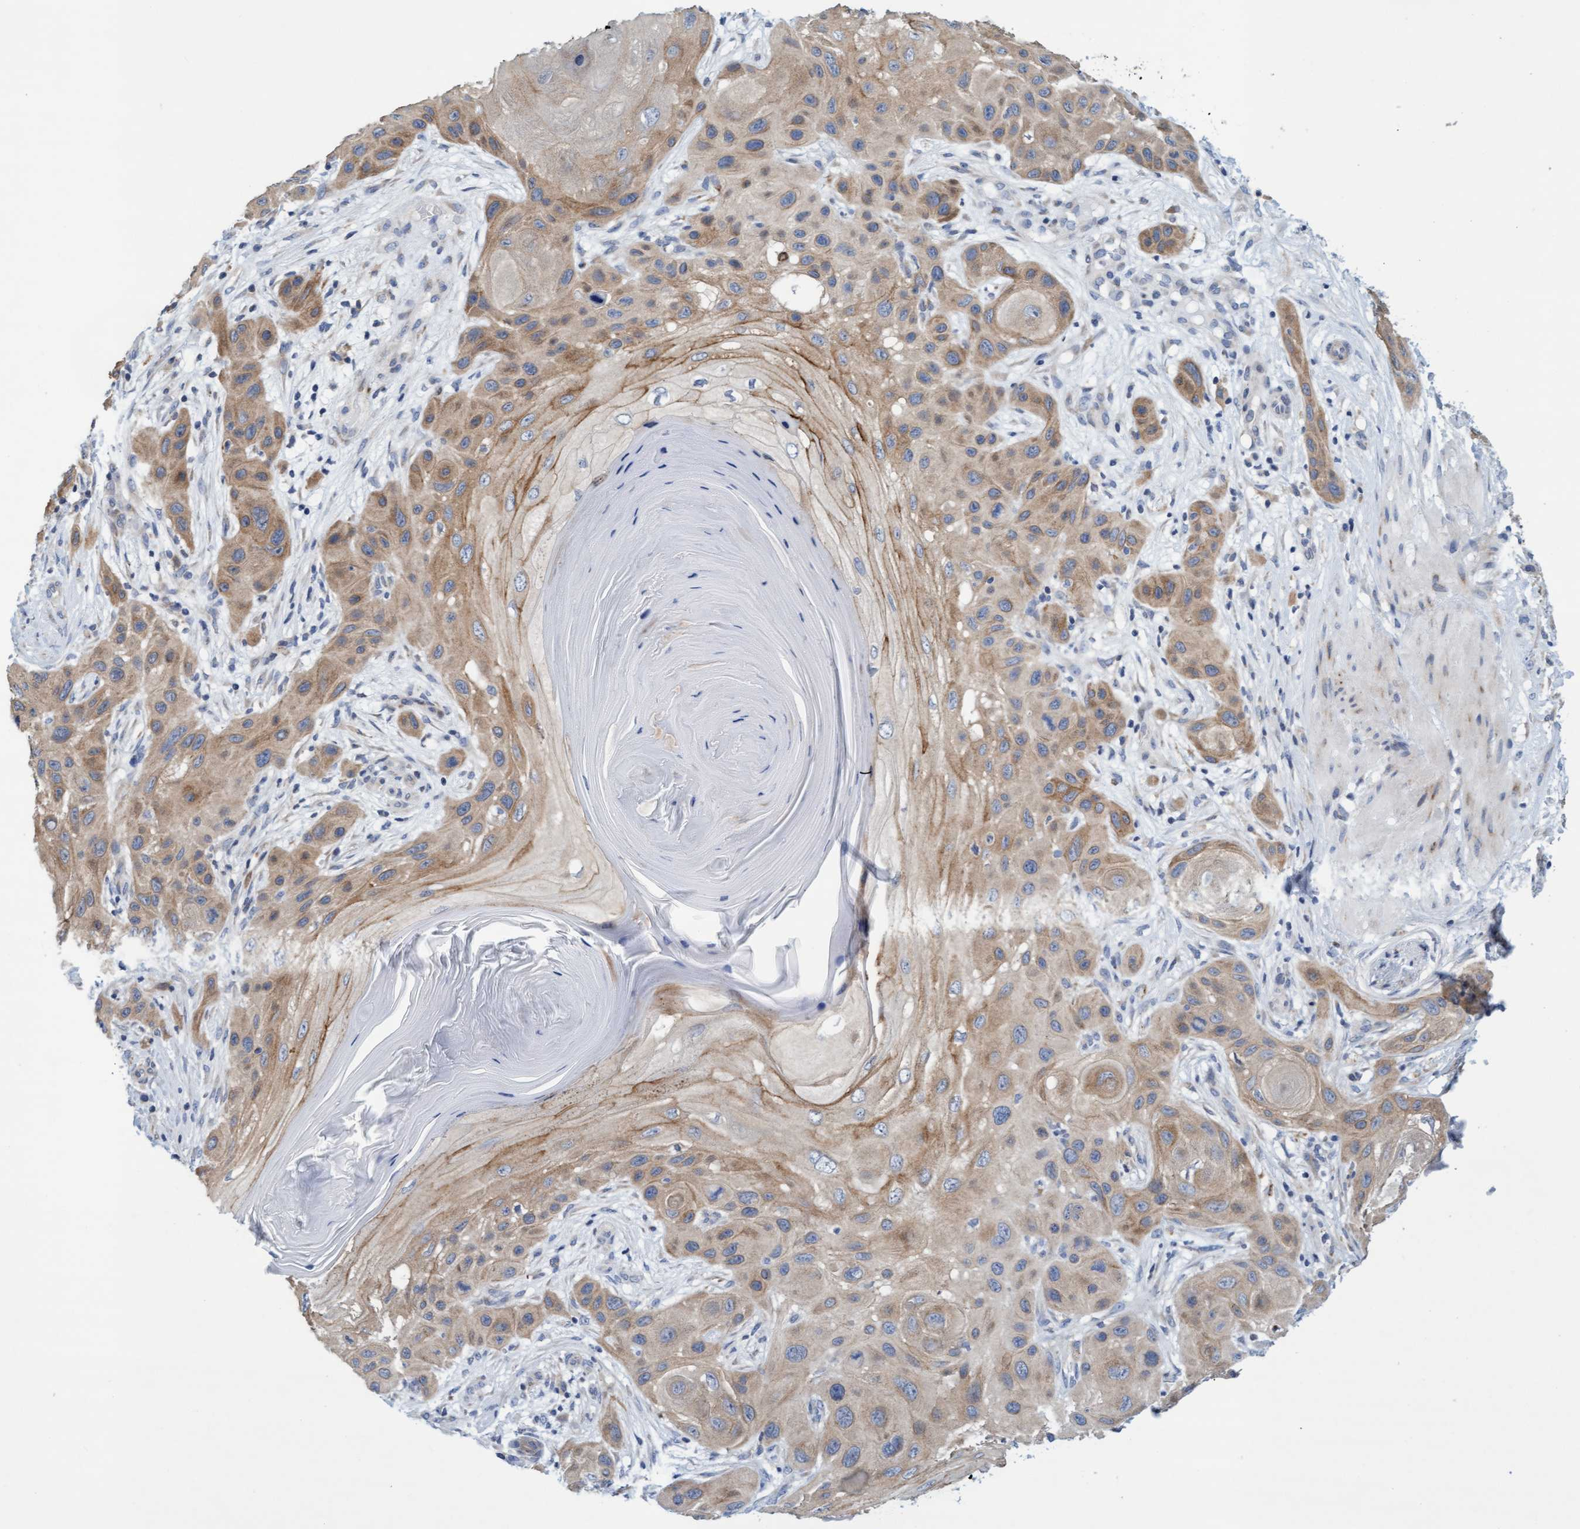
{"staining": {"intensity": "moderate", "quantity": ">75%", "location": "cytoplasmic/membranous"}, "tissue": "skin cancer", "cell_type": "Tumor cells", "image_type": "cancer", "snomed": [{"axis": "morphology", "description": "Squamous cell carcinoma, NOS"}, {"axis": "topography", "description": "Skin"}], "caption": "Skin cancer (squamous cell carcinoma) tissue displays moderate cytoplasmic/membranous positivity in about >75% of tumor cells, visualized by immunohistochemistry. (Stains: DAB in brown, nuclei in blue, Microscopy: brightfield microscopy at high magnification).", "gene": "SLC28A3", "patient": {"sex": "female", "age": 96}}